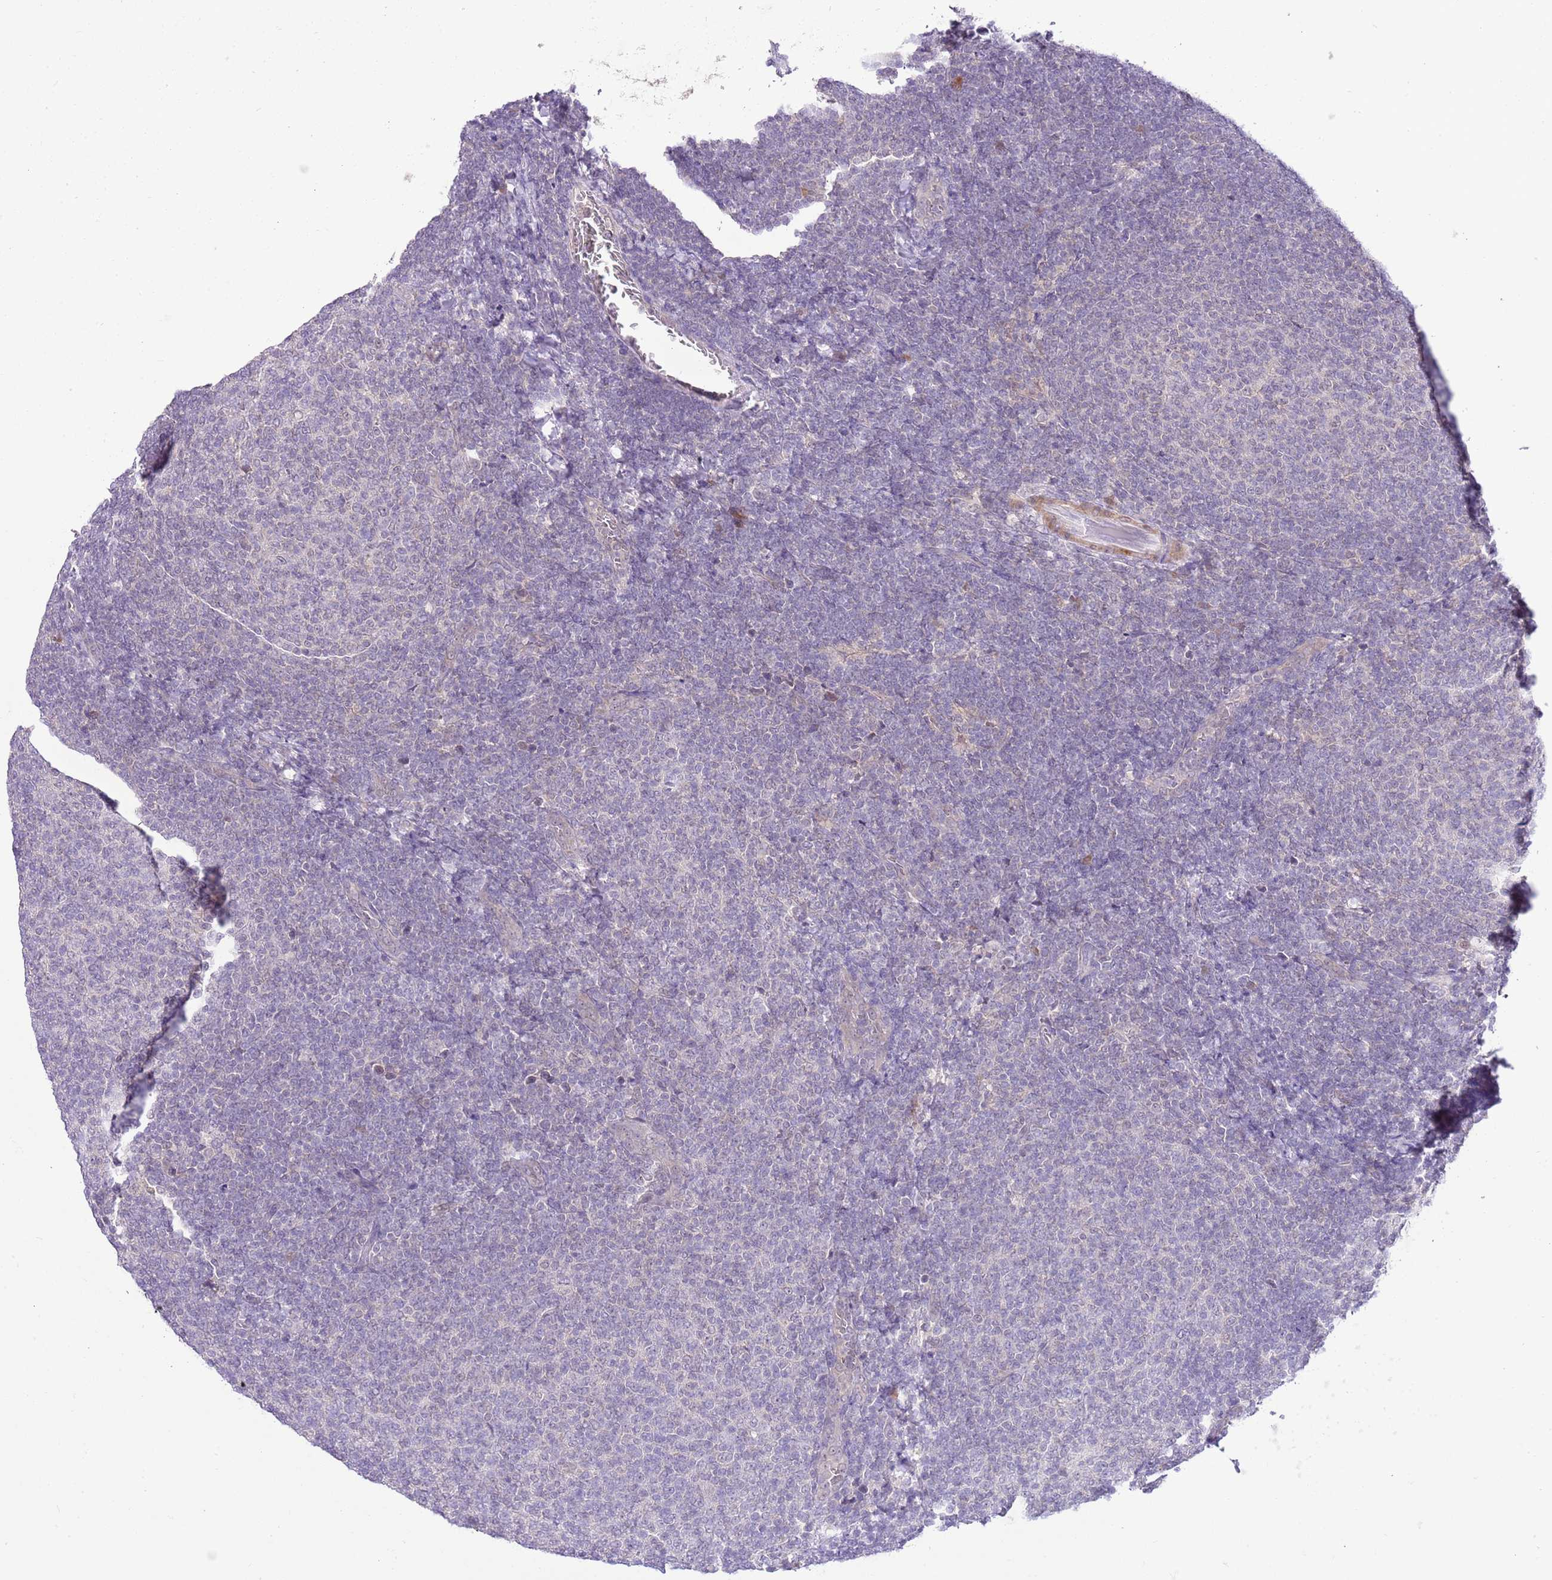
{"staining": {"intensity": "negative", "quantity": "none", "location": "none"}, "tissue": "lymphoma", "cell_type": "Tumor cells", "image_type": "cancer", "snomed": [{"axis": "morphology", "description": "Malignant lymphoma, non-Hodgkin's type, Low grade"}, {"axis": "topography", "description": "Lymph node"}], "caption": "IHC image of neoplastic tissue: human malignant lymphoma, non-Hodgkin's type (low-grade) stained with DAB (3,3'-diaminobenzidine) demonstrates no significant protein expression in tumor cells. The staining is performed using DAB brown chromogen with nuclei counter-stained in using hematoxylin.", "gene": "GALK2", "patient": {"sex": "male", "age": 66}}